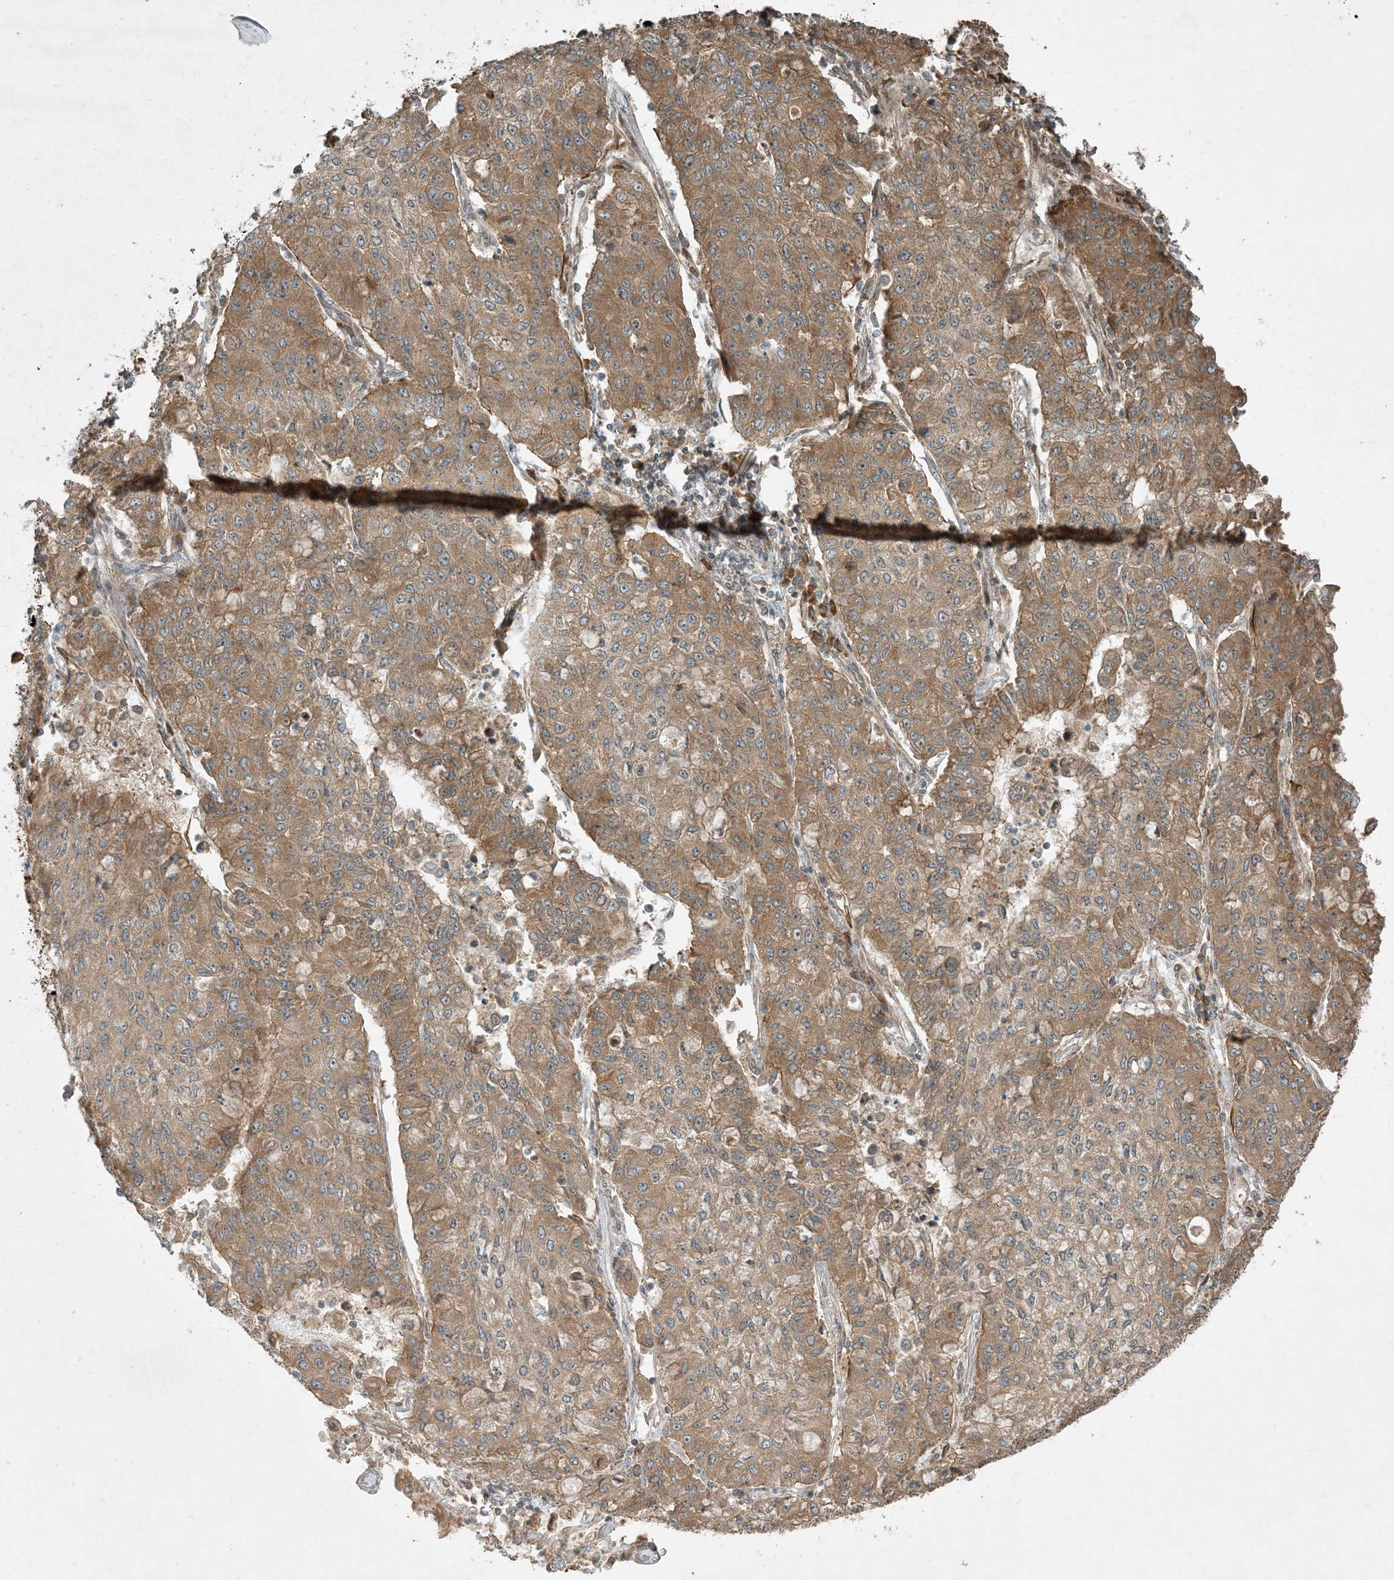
{"staining": {"intensity": "moderate", "quantity": ">75%", "location": "cytoplasmic/membranous"}, "tissue": "lung cancer", "cell_type": "Tumor cells", "image_type": "cancer", "snomed": [{"axis": "morphology", "description": "Squamous cell carcinoma, NOS"}, {"axis": "topography", "description": "Lung"}], "caption": "Immunohistochemistry of lung cancer (squamous cell carcinoma) shows medium levels of moderate cytoplasmic/membranous positivity in about >75% of tumor cells.", "gene": "COMMD8", "patient": {"sex": "male", "age": 74}}